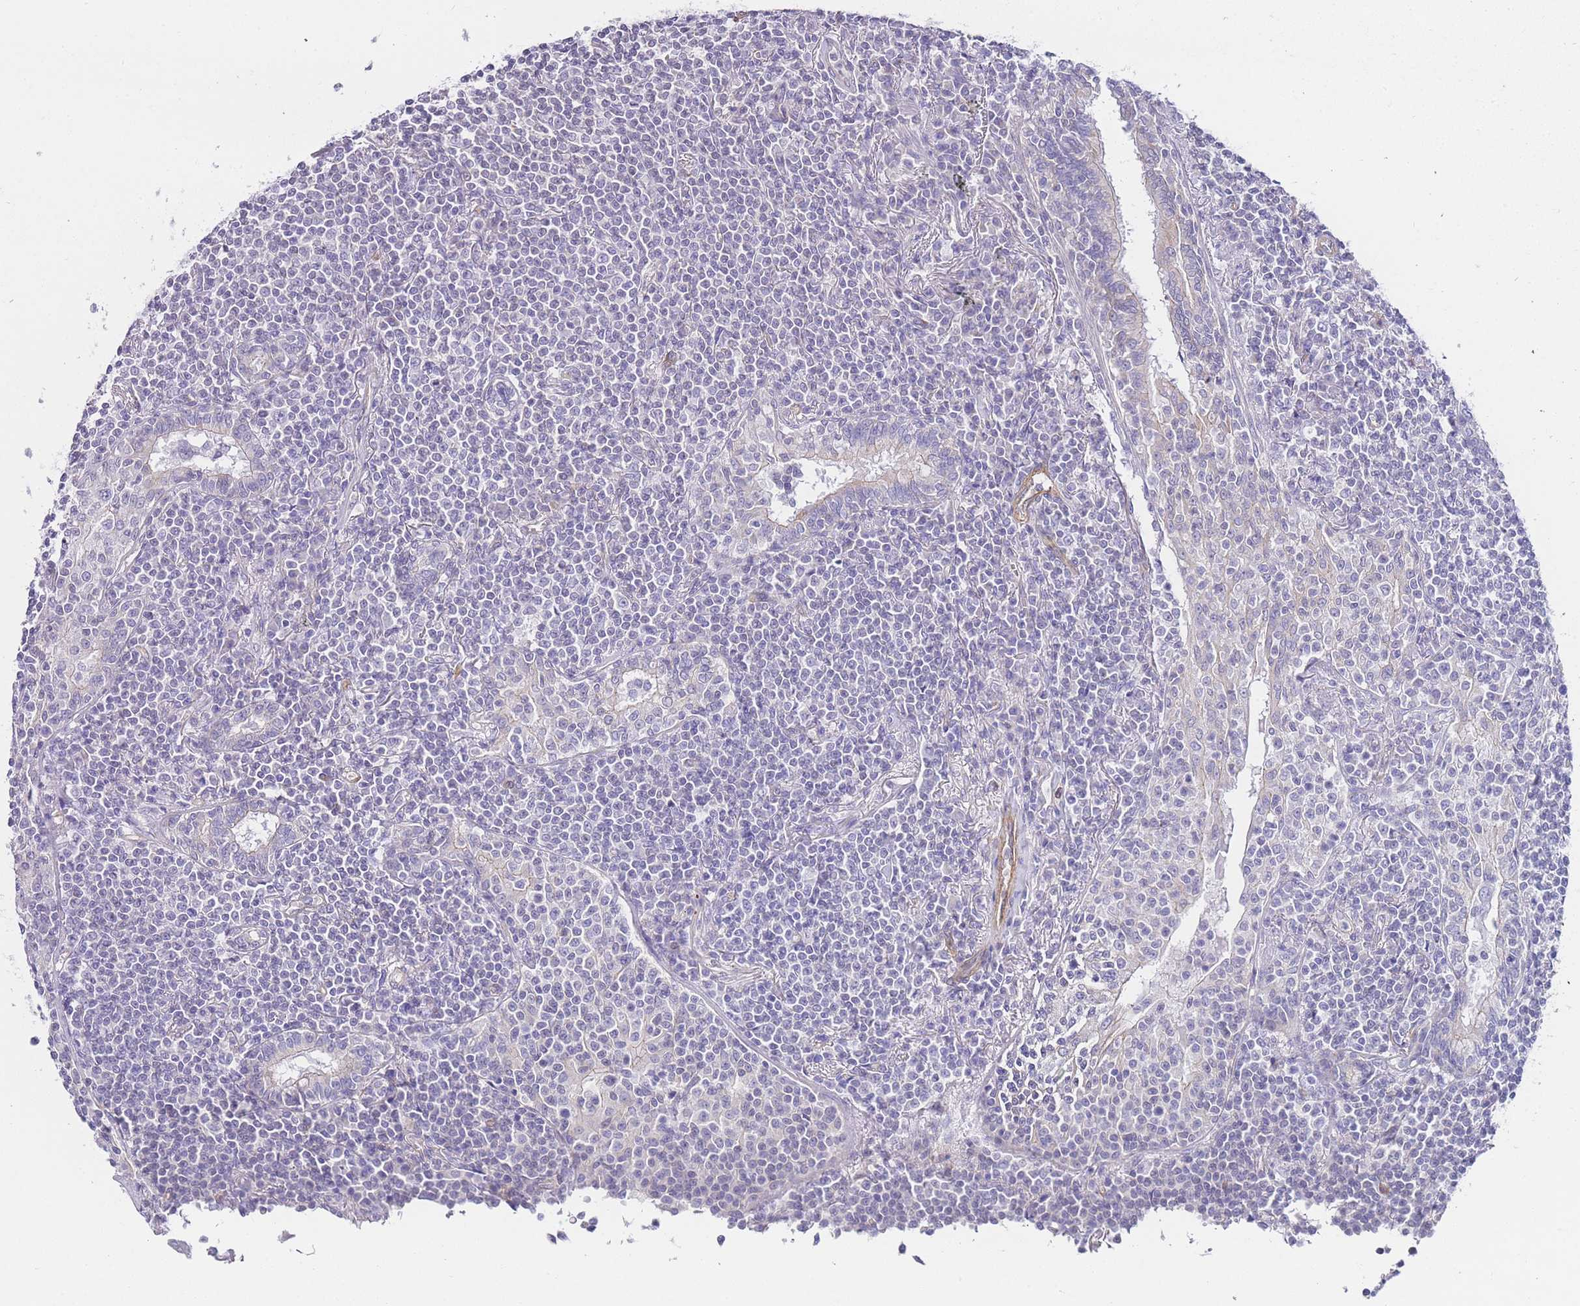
{"staining": {"intensity": "negative", "quantity": "none", "location": "none"}, "tissue": "lymphoma", "cell_type": "Tumor cells", "image_type": "cancer", "snomed": [{"axis": "morphology", "description": "Malignant lymphoma, non-Hodgkin's type, Low grade"}, {"axis": "topography", "description": "Lung"}], "caption": "This histopathology image is of lymphoma stained with immunohistochemistry to label a protein in brown with the nuclei are counter-stained blue. There is no expression in tumor cells.", "gene": "PDCD7", "patient": {"sex": "female", "age": 71}}